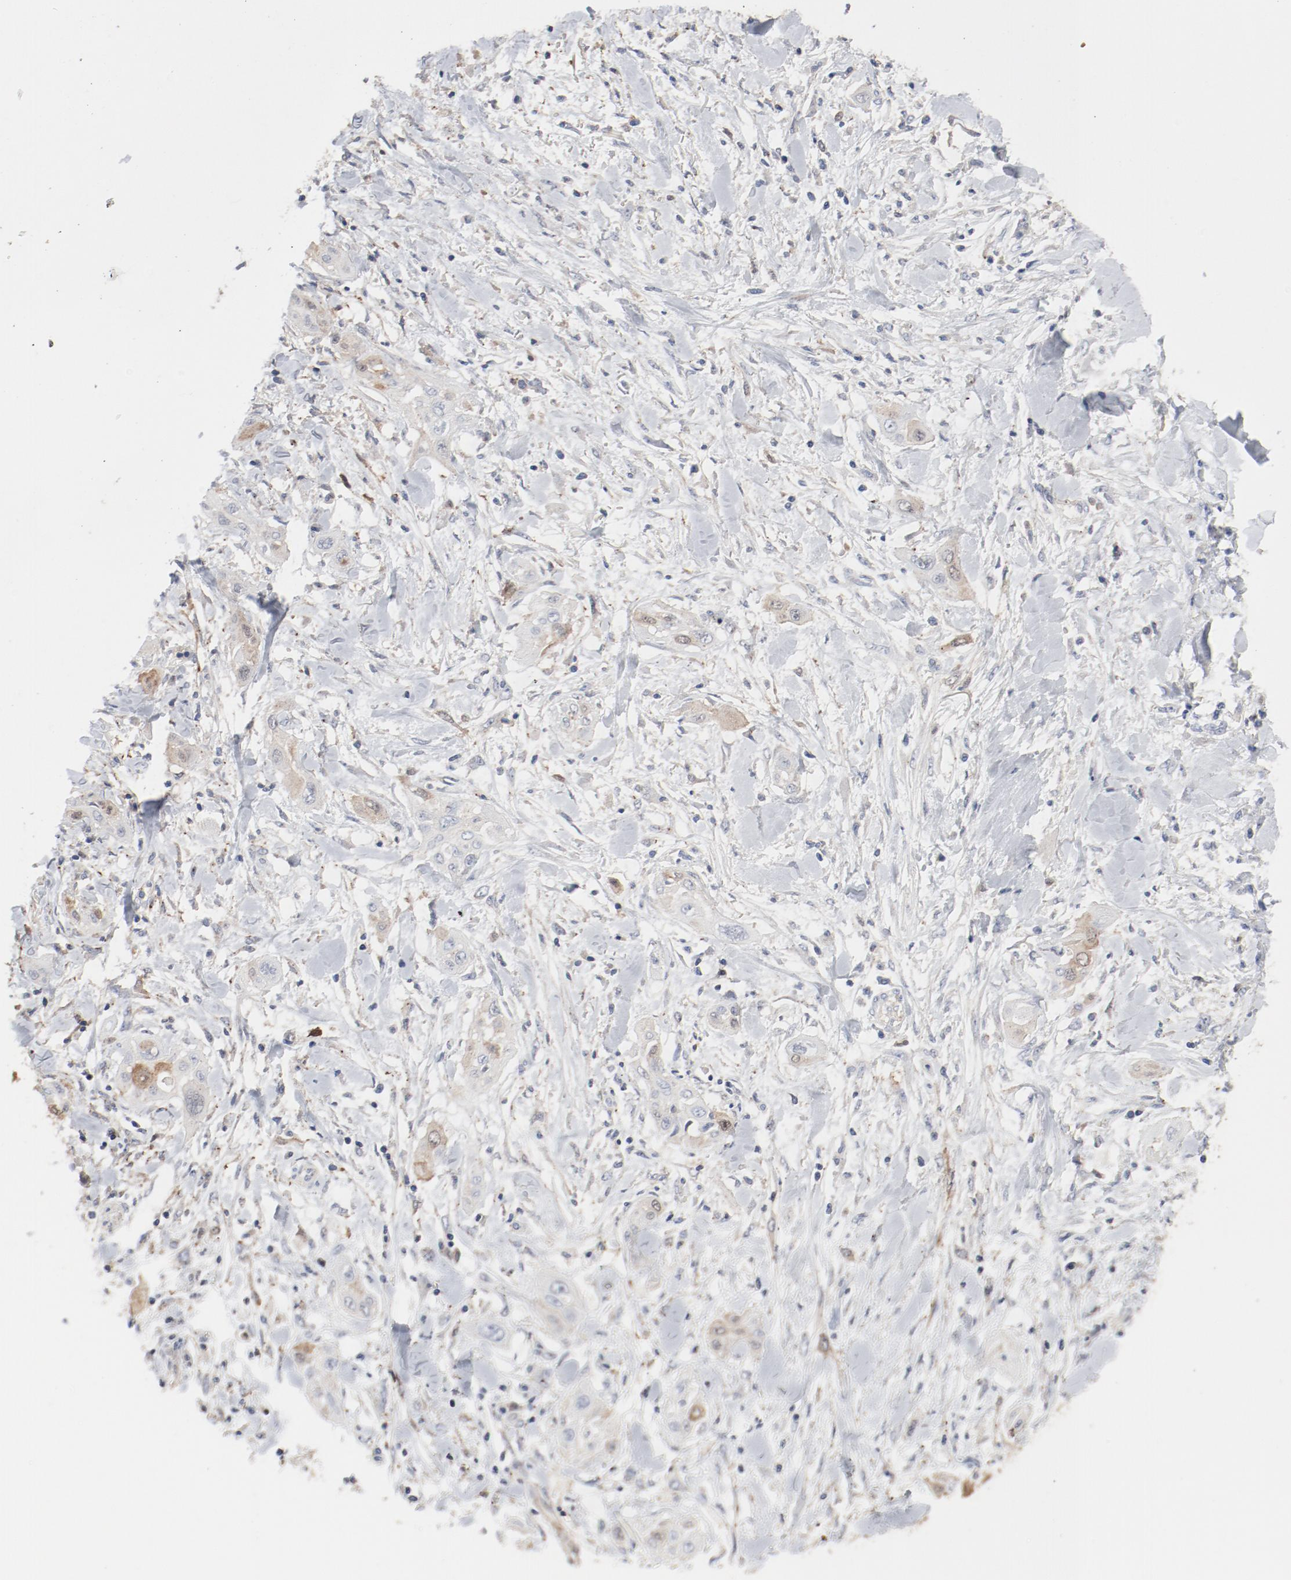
{"staining": {"intensity": "weak", "quantity": "25%-75%", "location": "cytoplasmic/membranous"}, "tissue": "lung cancer", "cell_type": "Tumor cells", "image_type": "cancer", "snomed": [{"axis": "morphology", "description": "Squamous cell carcinoma, NOS"}, {"axis": "topography", "description": "Lung"}], "caption": "Immunohistochemical staining of human lung cancer (squamous cell carcinoma) reveals weak cytoplasmic/membranous protein positivity in about 25%-75% of tumor cells. (brown staining indicates protein expression, while blue staining denotes nuclei).", "gene": "CDK1", "patient": {"sex": "female", "age": 47}}